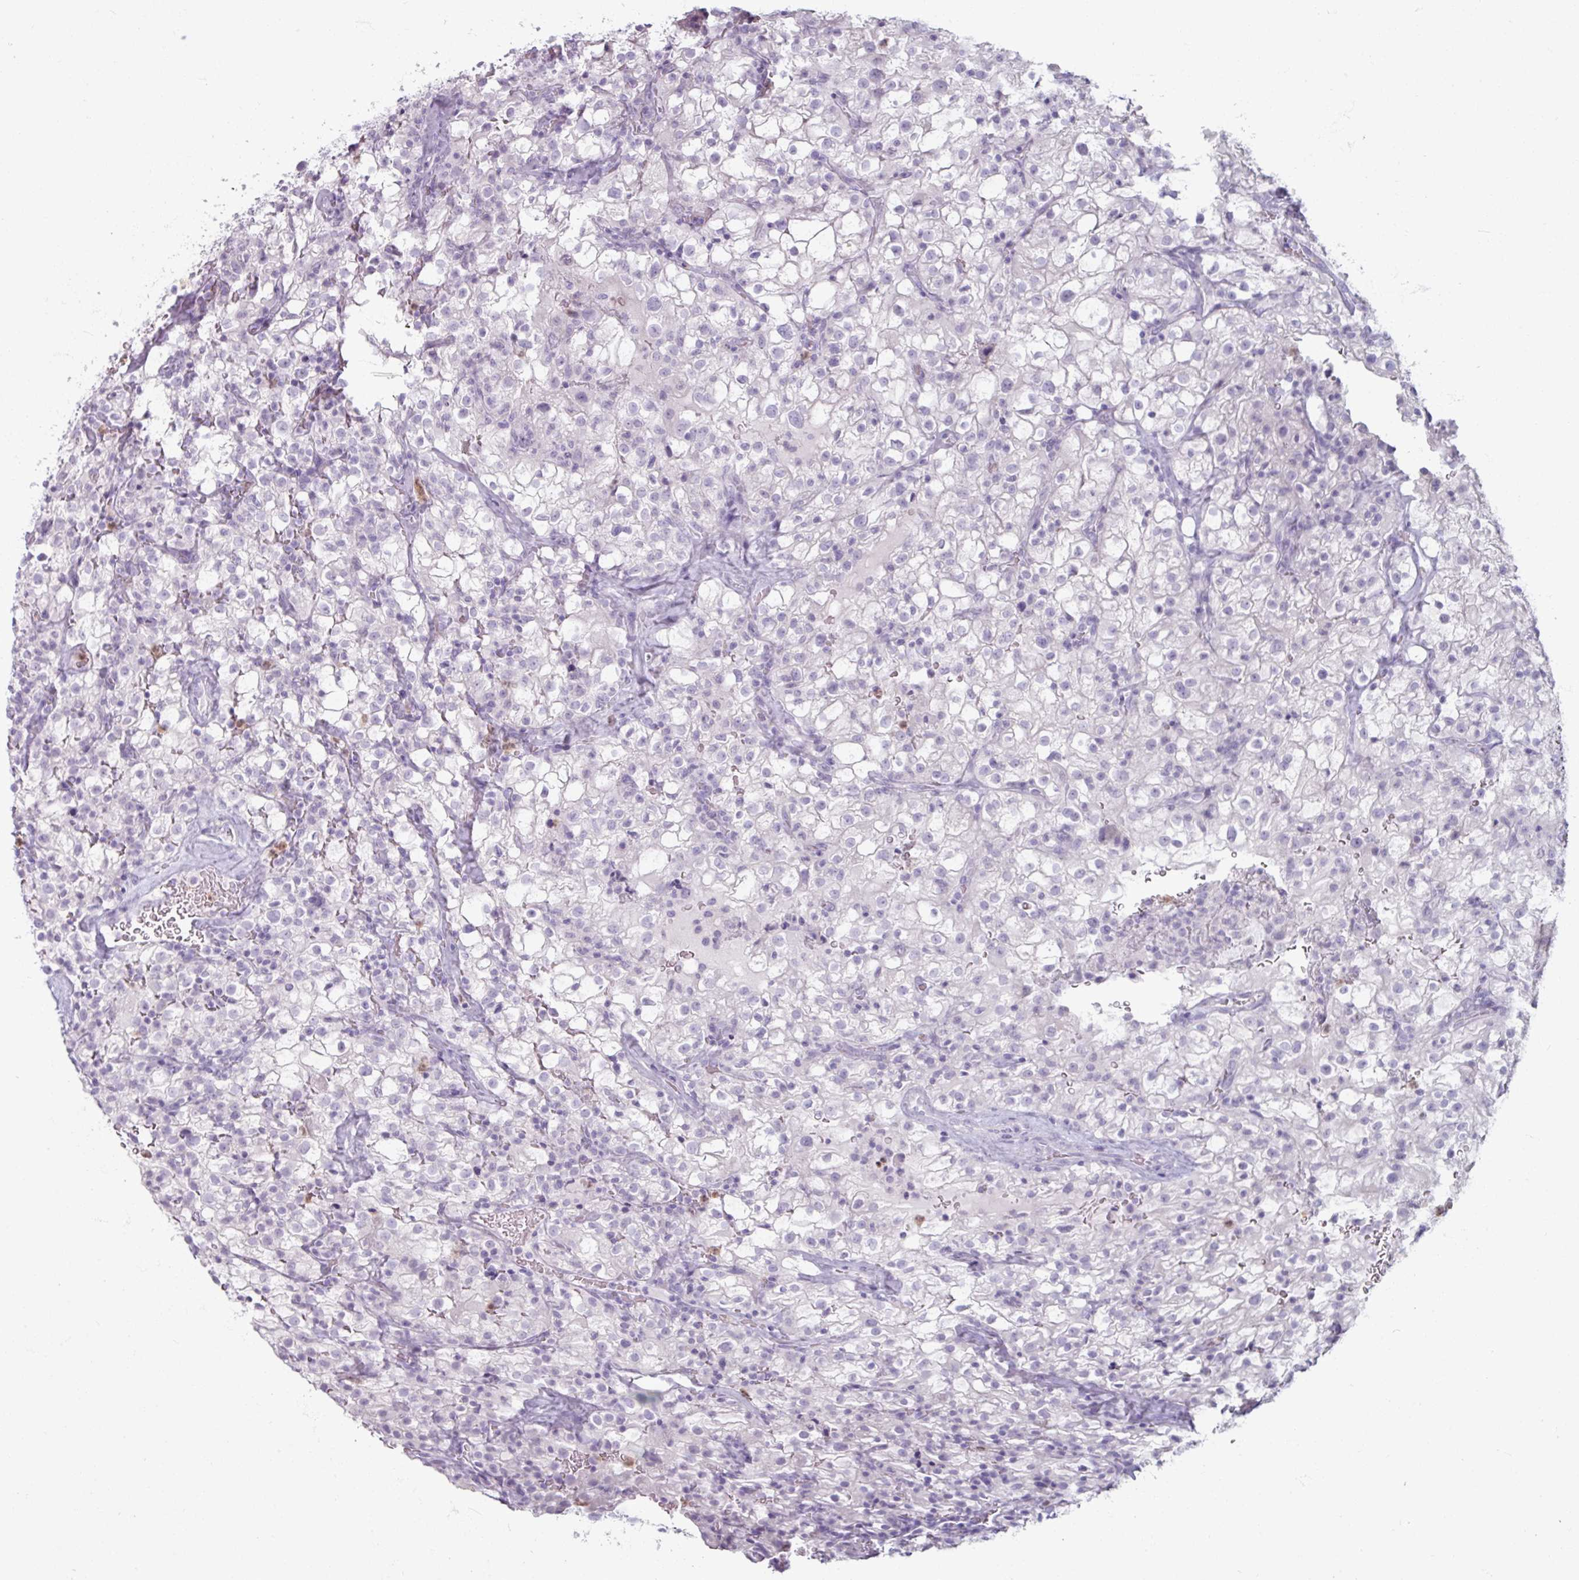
{"staining": {"intensity": "negative", "quantity": "none", "location": "none"}, "tissue": "renal cancer", "cell_type": "Tumor cells", "image_type": "cancer", "snomed": [{"axis": "morphology", "description": "Adenocarcinoma, NOS"}, {"axis": "topography", "description": "Kidney"}], "caption": "Immunohistochemical staining of renal cancer shows no significant positivity in tumor cells. The staining is performed using DAB brown chromogen with nuclei counter-stained in using hematoxylin.", "gene": "ARG1", "patient": {"sex": "female", "age": 74}}